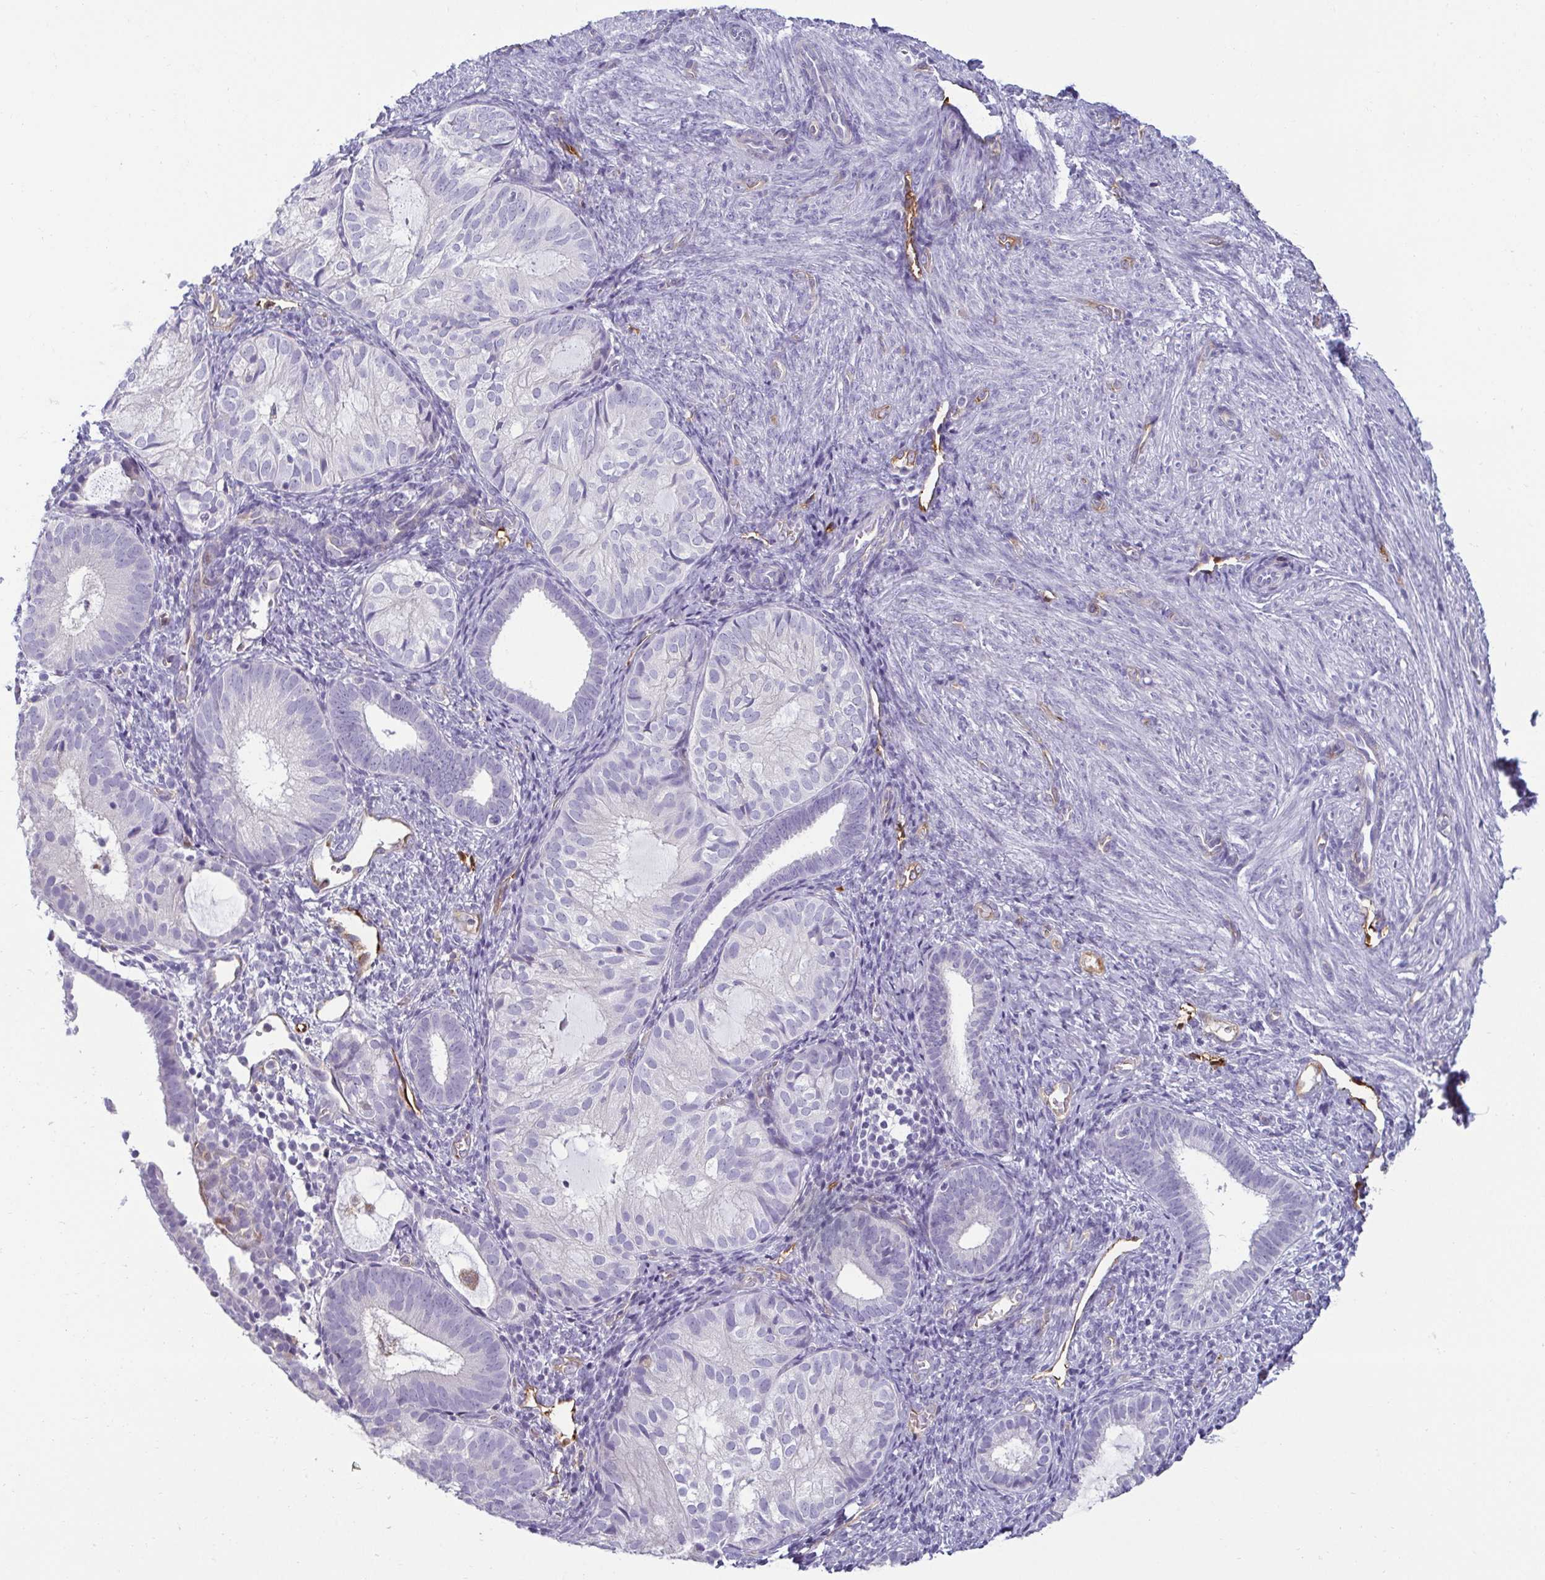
{"staining": {"intensity": "negative", "quantity": "none", "location": "none"}, "tissue": "endometrial cancer", "cell_type": "Tumor cells", "image_type": "cancer", "snomed": [{"axis": "morphology", "description": "Normal tissue, NOS"}, {"axis": "morphology", "description": "Adenocarcinoma, NOS"}, {"axis": "topography", "description": "Smooth muscle"}, {"axis": "topography", "description": "Endometrium"}, {"axis": "topography", "description": "Myometrium, NOS"}], "caption": "The image reveals no significant staining in tumor cells of endometrial cancer. (DAB (3,3'-diaminobenzidine) immunohistochemistry (IHC) visualized using brightfield microscopy, high magnification).", "gene": "PDE2A", "patient": {"sex": "female", "age": 81}}